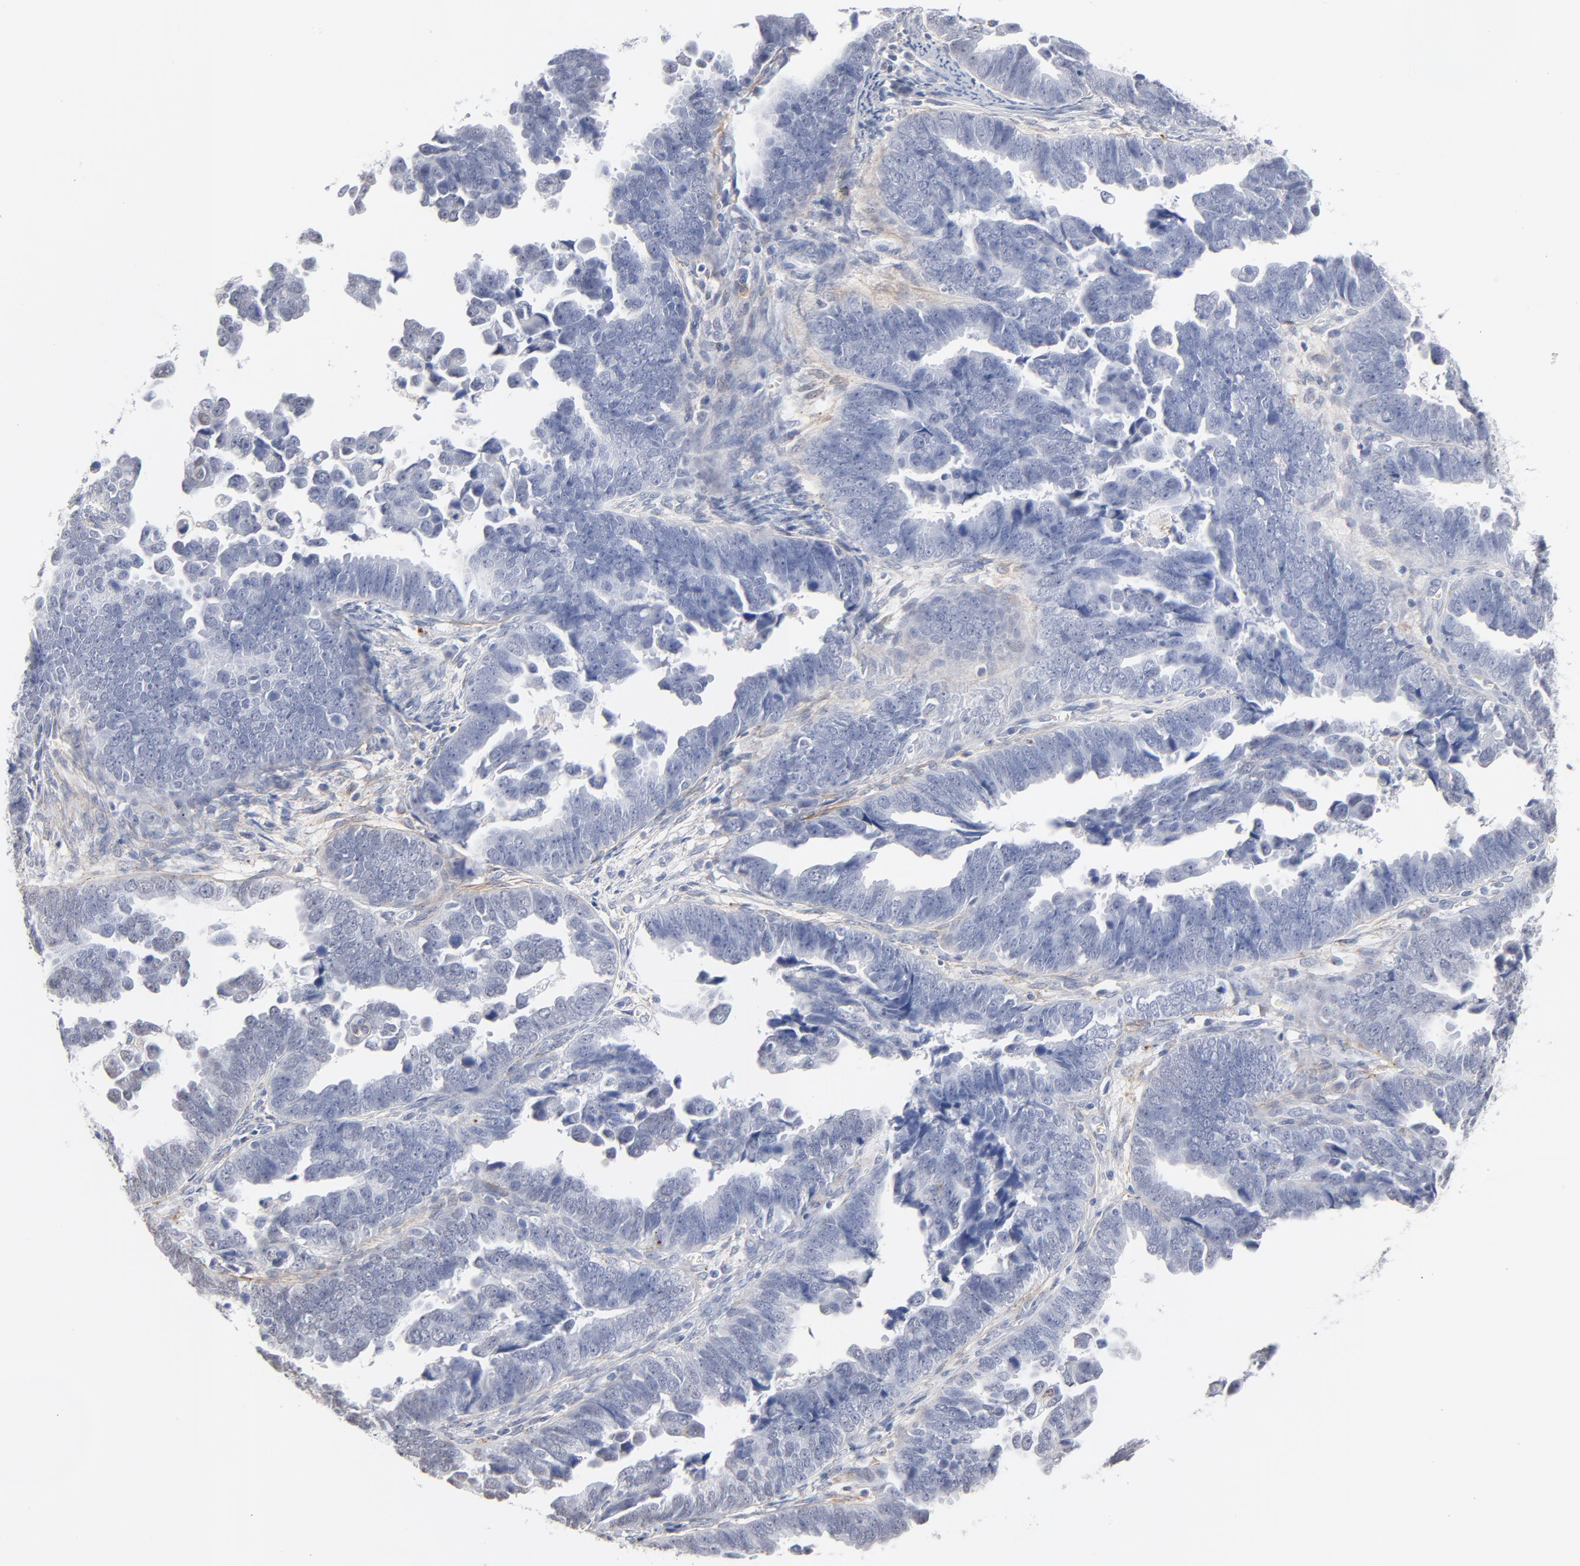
{"staining": {"intensity": "negative", "quantity": "none", "location": "none"}, "tissue": "endometrial cancer", "cell_type": "Tumor cells", "image_type": "cancer", "snomed": [{"axis": "morphology", "description": "Adenocarcinoma, NOS"}, {"axis": "topography", "description": "Endometrium"}], "caption": "Human endometrial adenocarcinoma stained for a protein using IHC demonstrates no positivity in tumor cells.", "gene": "LTBP2", "patient": {"sex": "female", "age": 75}}